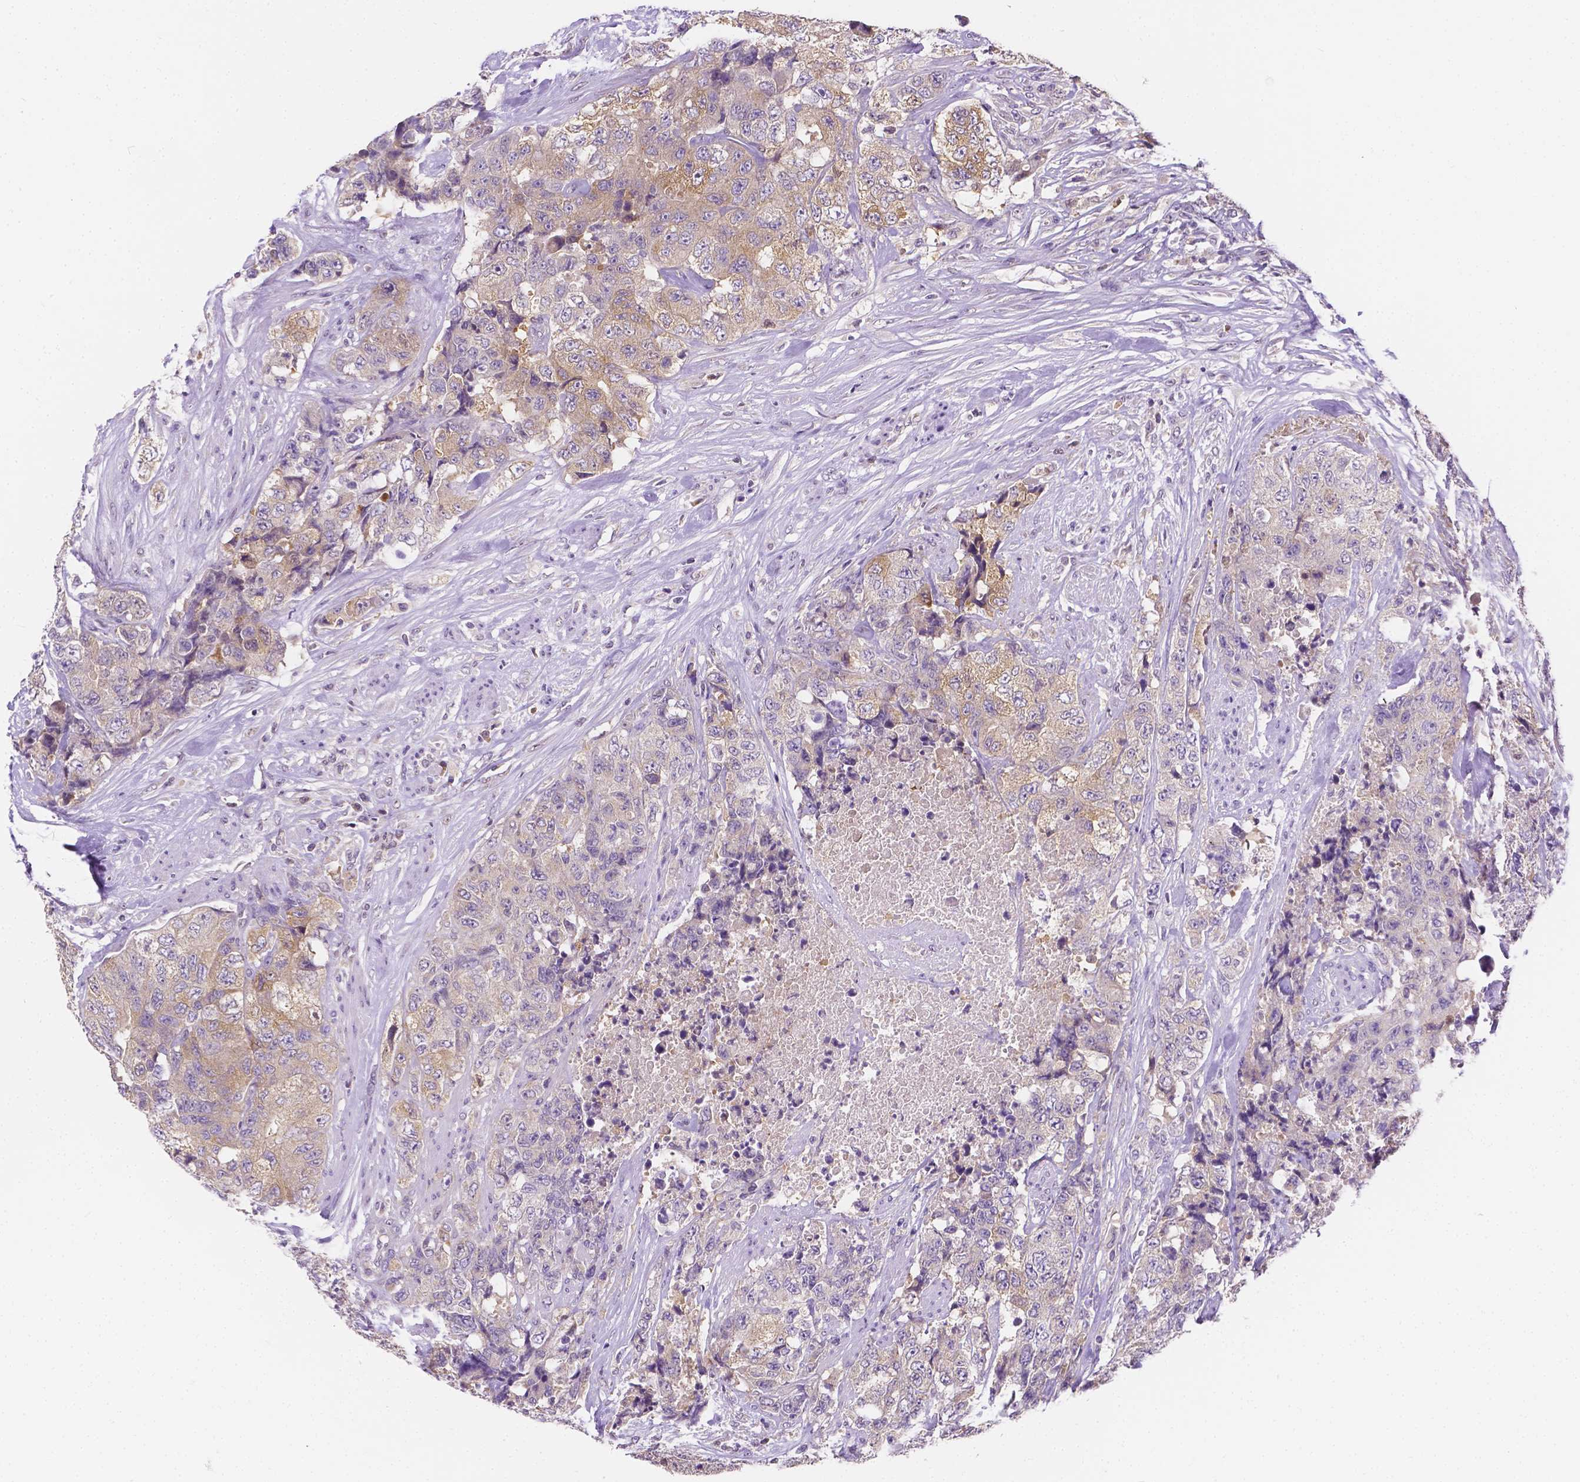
{"staining": {"intensity": "weak", "quantity": "<25%", "location": "cytoplasmic/membranous"}, "tissue": "urothelial cancer", "cell_type": "Tumor cells", "image_type": "cancer", "snomed": [{"axis": "morphology", "description": "Urothelial carcinoma, High grade"}, {"axis": "topography", "description": "Urinary bladder"}], "caption": "Immunohistochemistry photomicrograph of neoplastic tissue: human urothelial cancer stained with DAB (3,3'-diaminobenzidine) exhibits no significant protein expression in tumor cells. (DAB immunohistochemistry, high magnification).", "gene": "ZNRD2", "patient": {"sex": "female", "age": 78}}